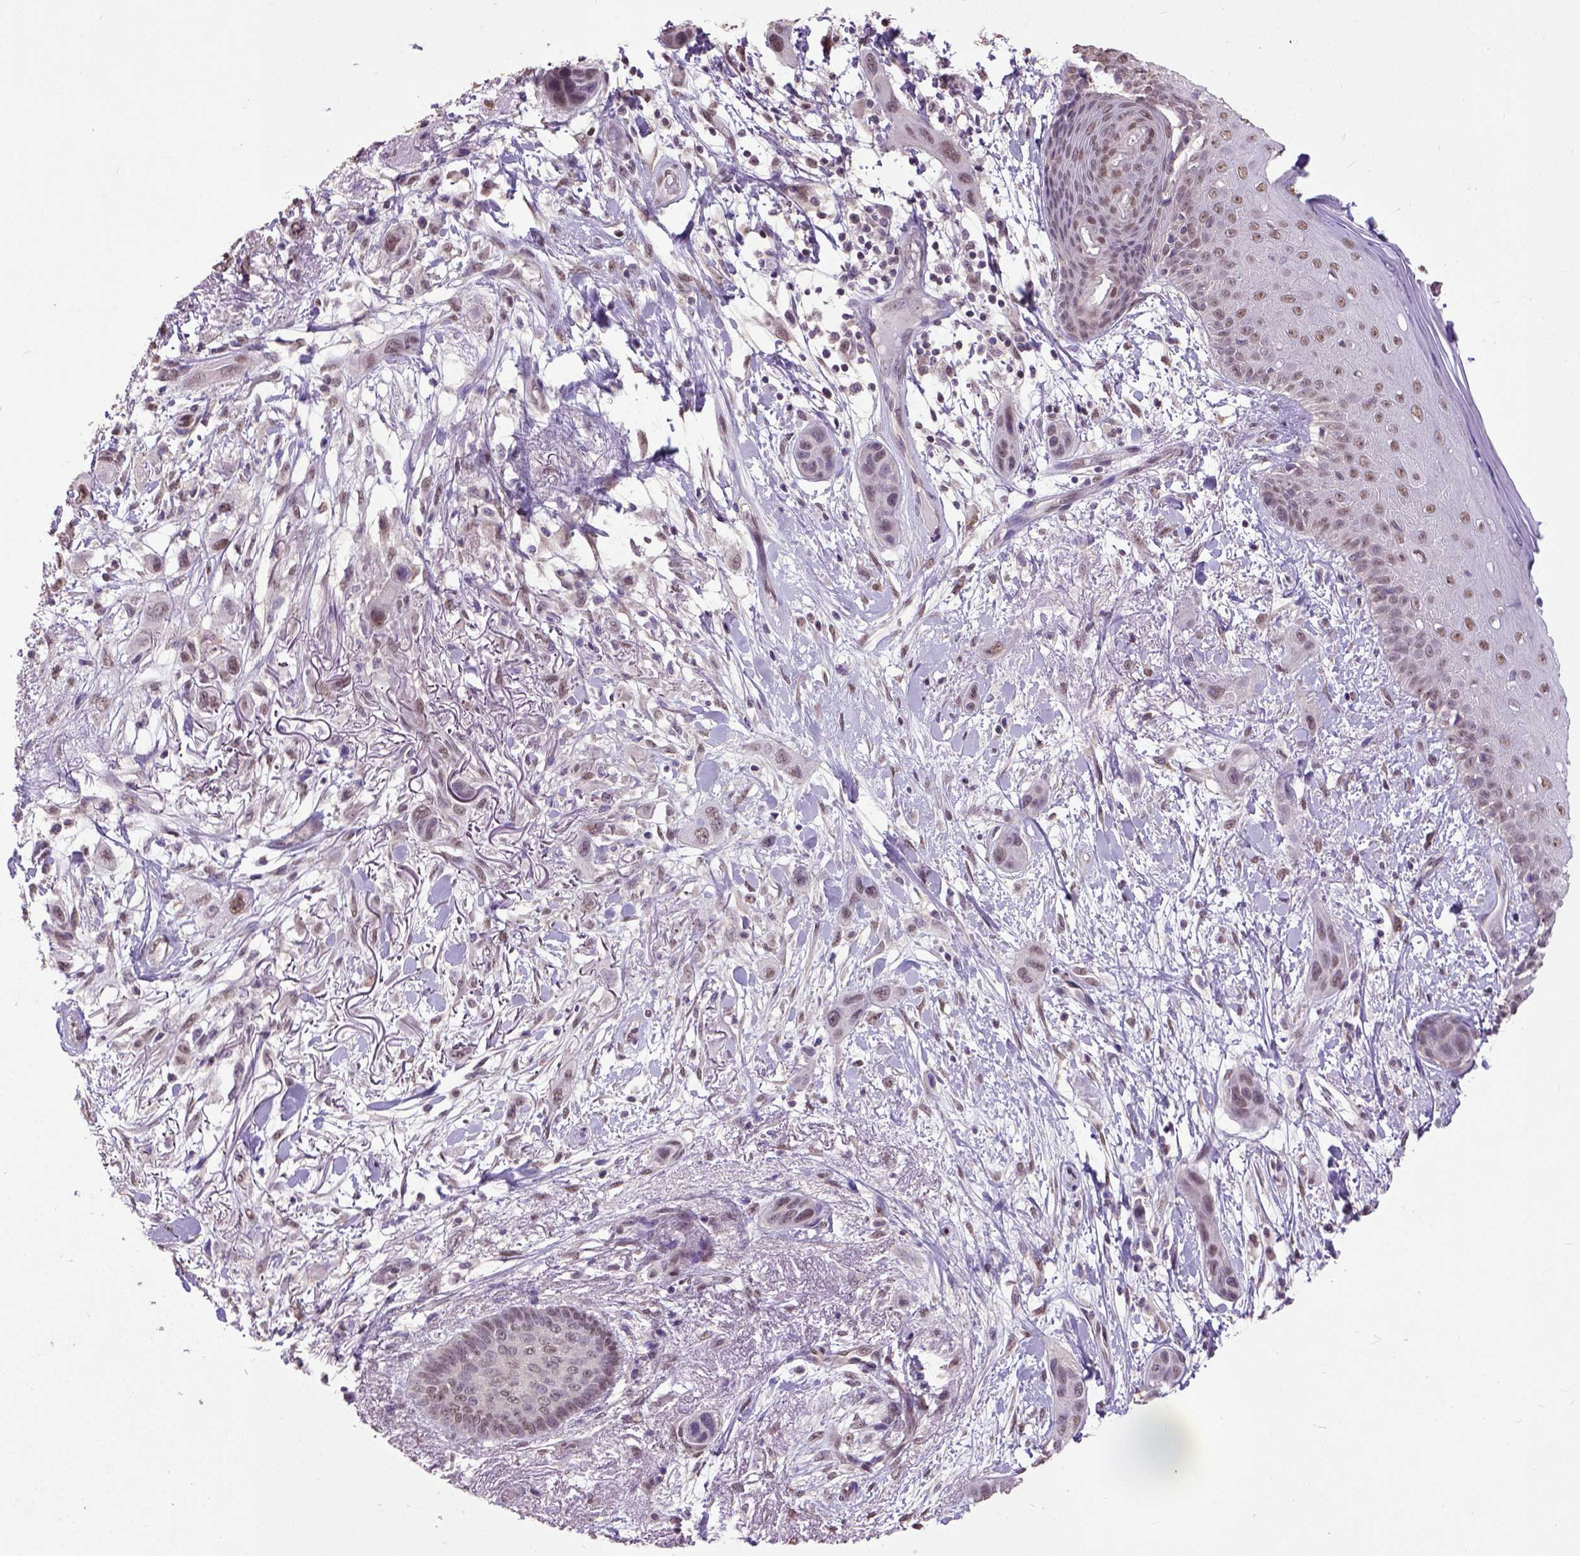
{"staining": {"intensity": "moderate", "quantity": "25%-75%", "location": "nuclear"}, "tissue": "skin cancer", "cell_type": "Tumor cells", "image_type": "cancer", "snomed": [{"axis": "morphology", "description": "Squamous cell carcinoma, NOS"}, {"axis": "topography", "description": "Skin"}], "caption": "A brown stain labels moderate nuclear expression of a protein in squamous cell carcinoma (skin) tumor cells. The staining was performed using DAB to visualize the protein expression in brown, while the nuclei were stained in blue with hematoxylin (Magnification: 20x).", "gene": "UBA3", "patient": {"sex": "male", "age": 79}}